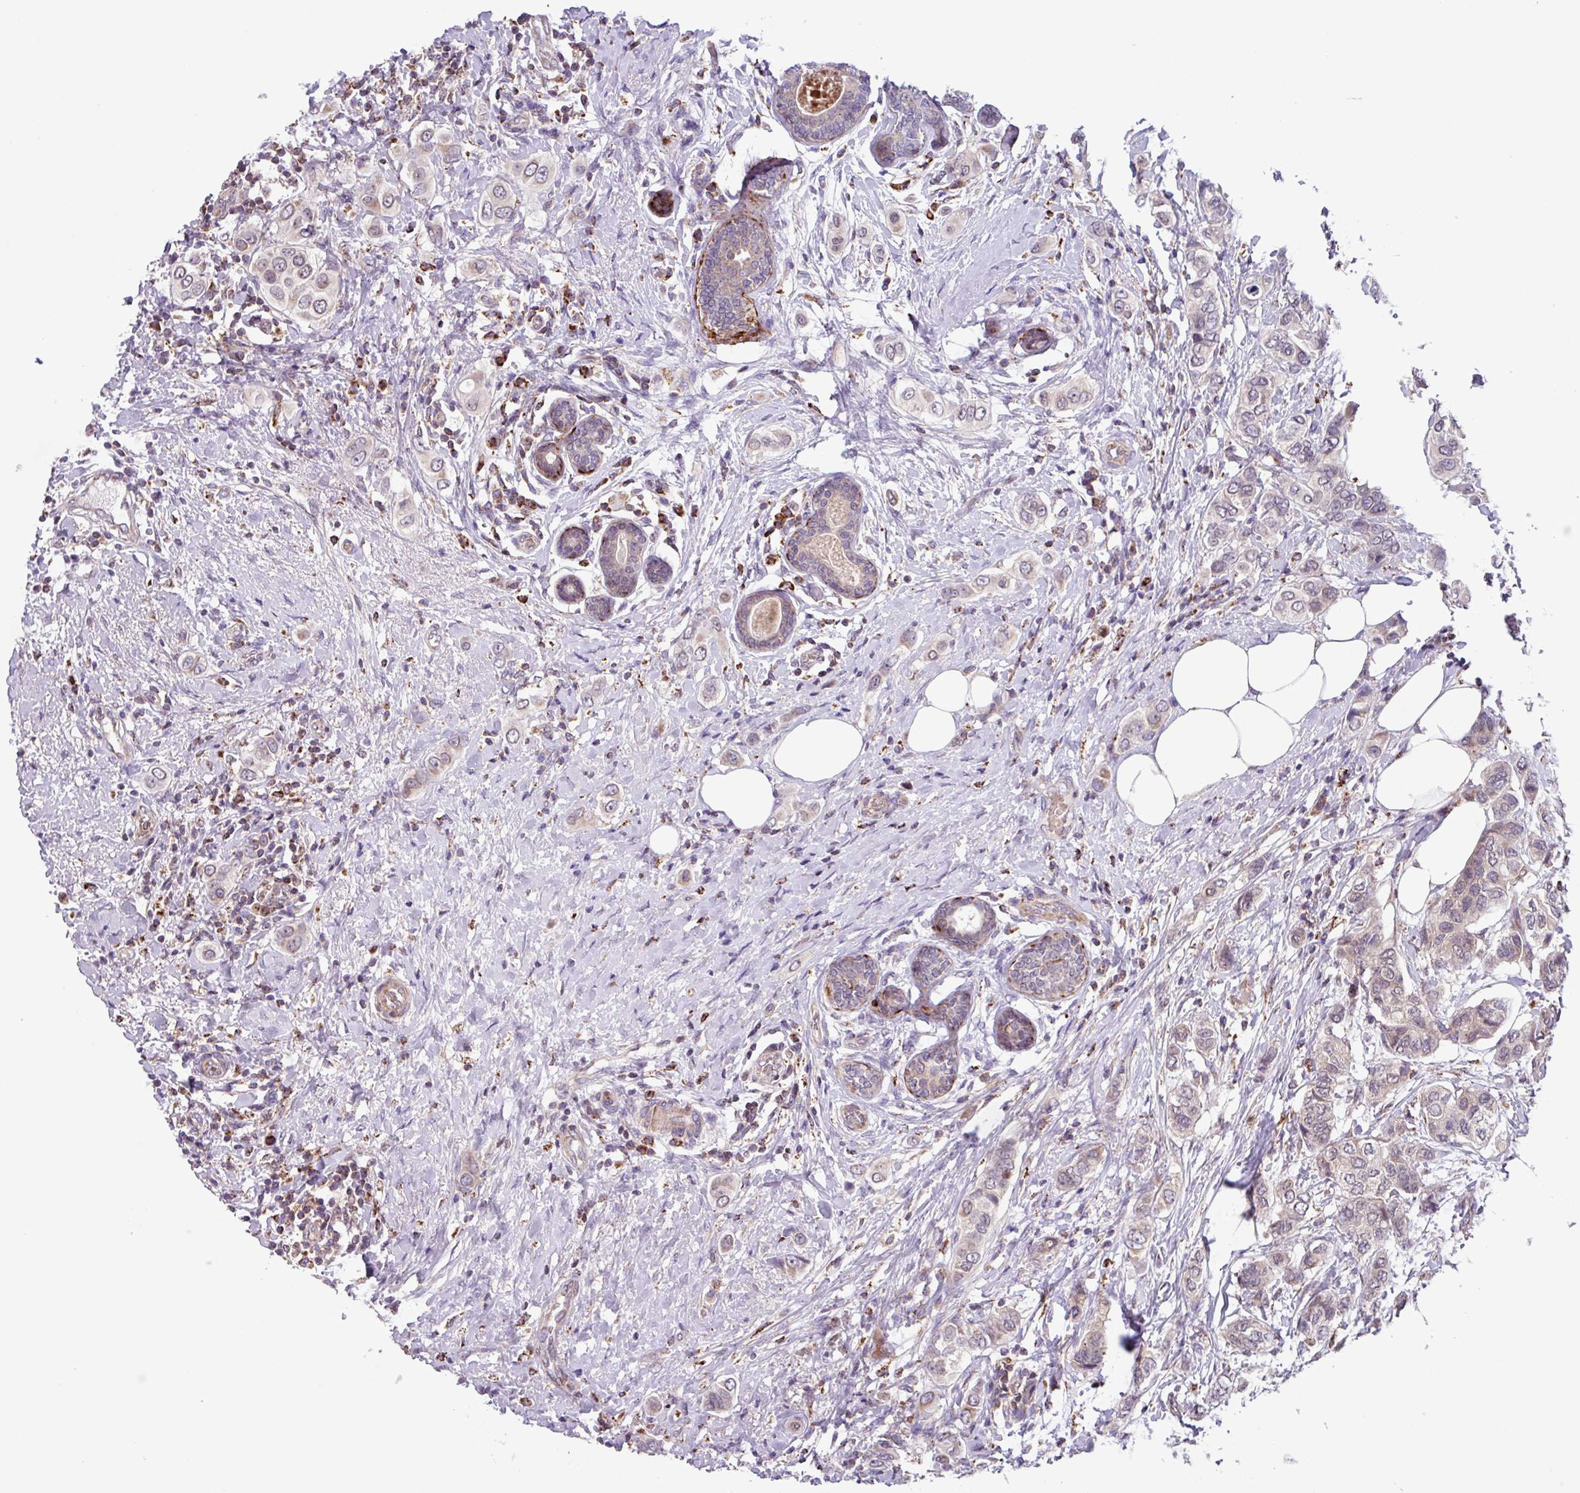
{"staining": {"intensity": "negative", "quantity": "none", "location": "none"}, "tissue": "breast cancer", "cell_type": "Tumor cells", "image_type": "cancer", "snomed": [{"axis": "morphology", "description": "Lobular carcinoma"}, {"axis": "topography", "description": "Breast"}], "caption": "This histopathology image is of breast cancer (lobular carcinoma) stained with immunohistochemistry to label a protein in brown with the nuclei are counter-stained blue. There is no positivity in tumor cells.", "gene": "AKIRIN1", "patient": {"sex": "female", "age": 51}}